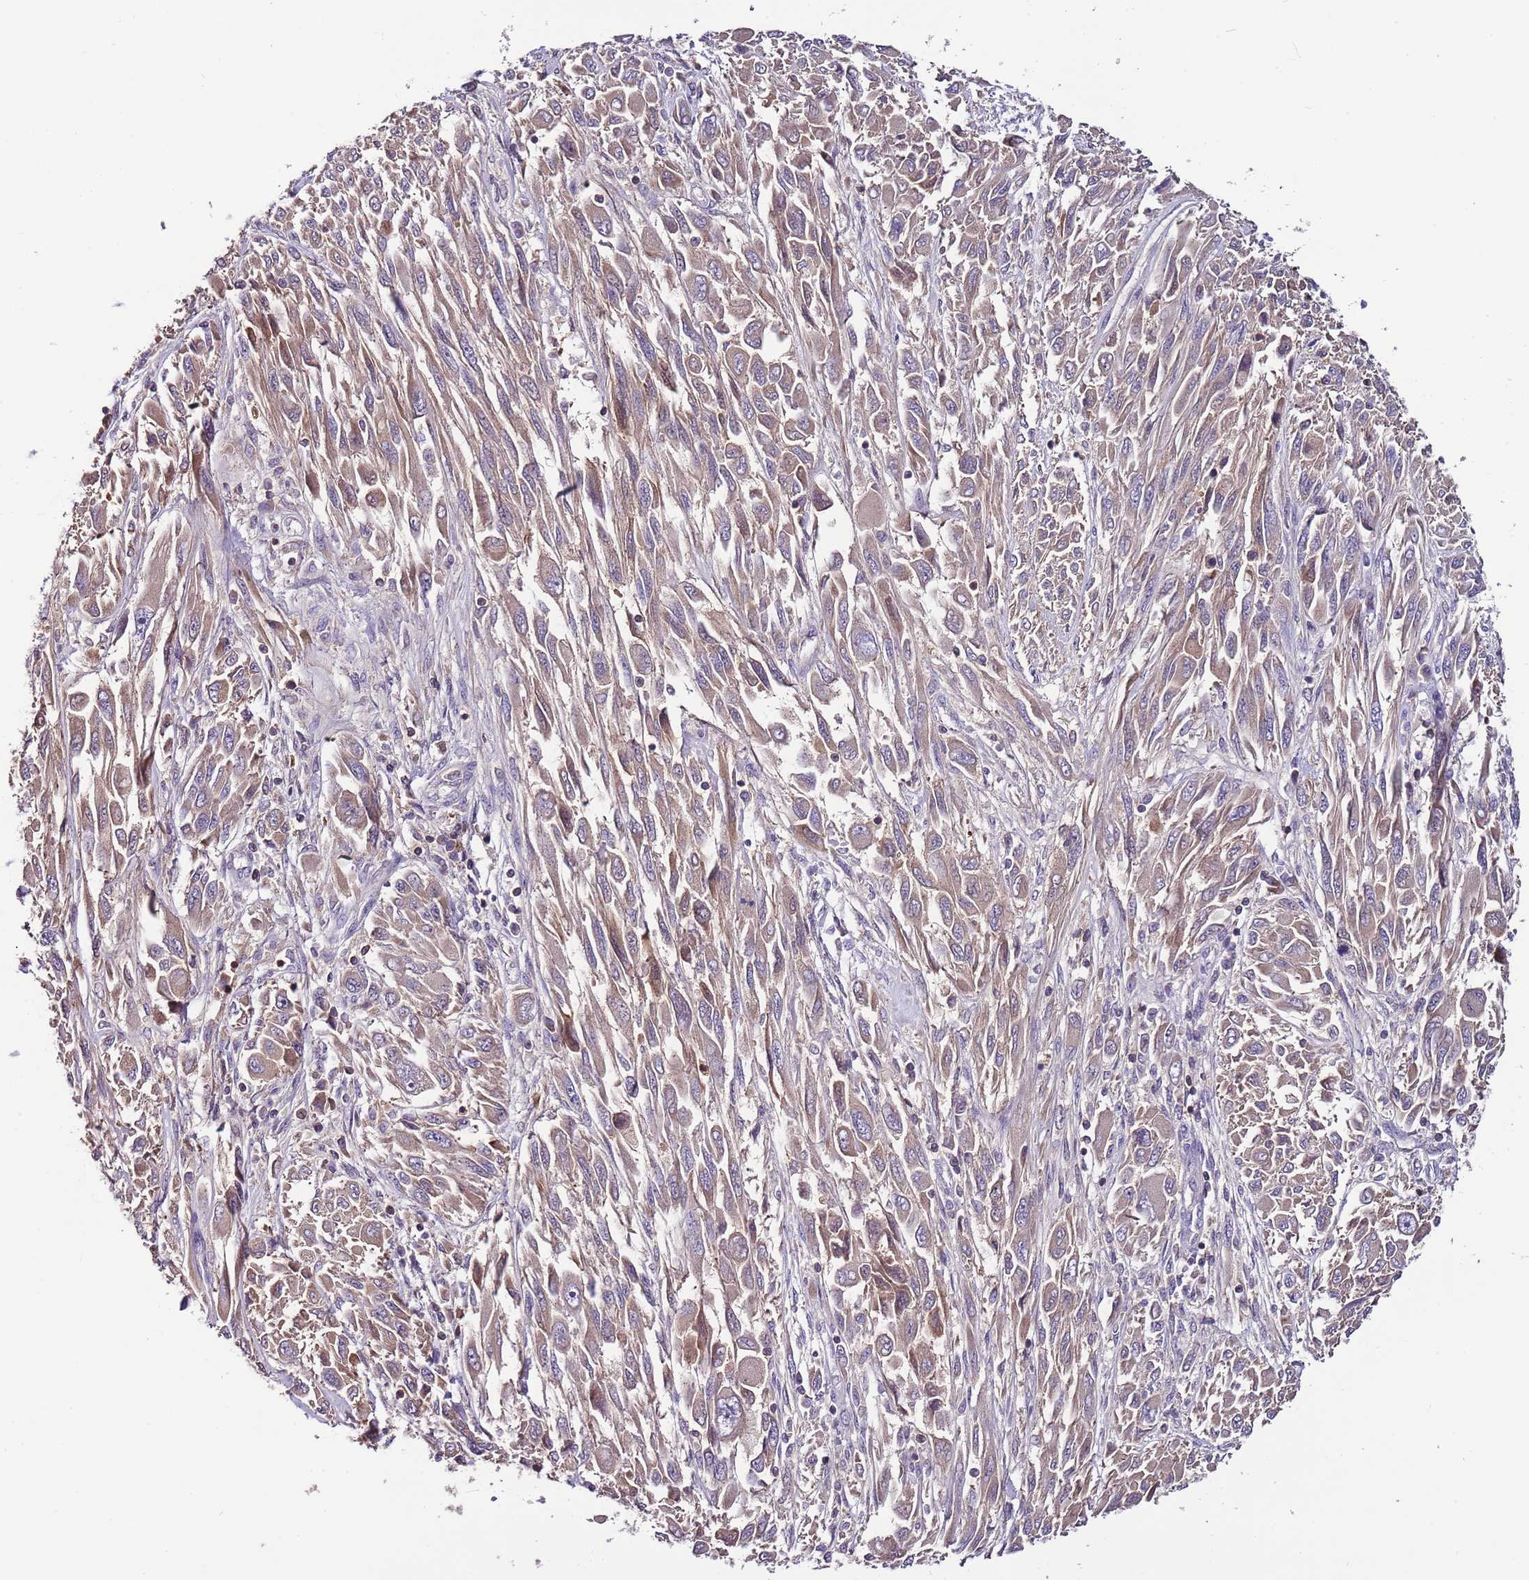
{"staining": {"intensity": "weak", "quantity": ">75%", "location": "cytoplasmic/membranous"}, "tissue": "melanoma", "cell_type": "Tumor cells", "image_type": "cancer", "snomed": [{"axis": "morphology", "description": "Malignant melanoma, NOS"}, {"axis": "topography", "description": "Skin"}], "caption": "Malignant melanoma was stained to show a protein in brown. There is low levels of weak cytoplasmic/membranous expression in about >75% of tumor cells. The staining was performed using DAB (3,3'-diaminobenzidine) to visualize the protein expression in brown, while the nuclei were stained in blue with hematoxylin (Magnification: 20x).", "gene": "IGIP", "patient": {"sex": "female", "age": 91}}